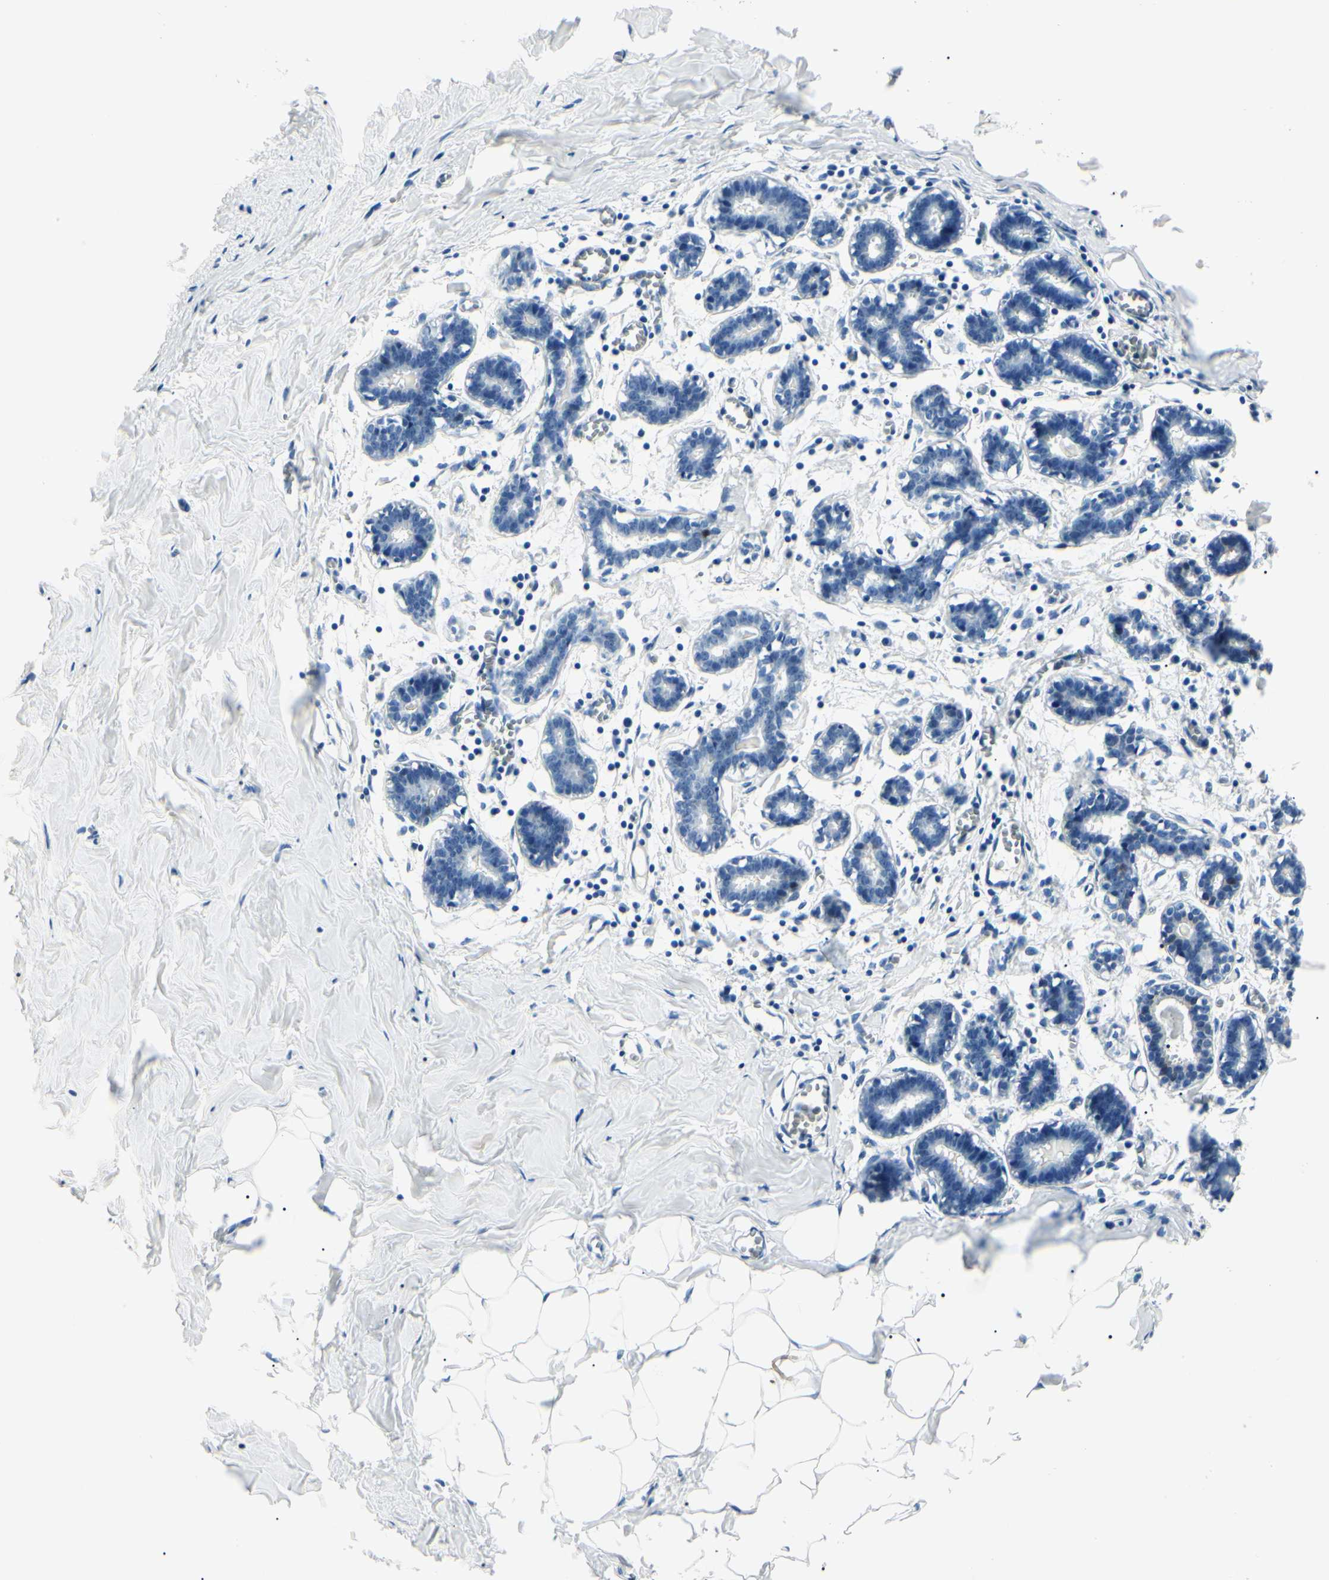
{"staining": {"intensity": "negative", "quantity": "none", "location": "none"}, "tissue": "breast", "cell_type": "Adipocytes", "image_type": "normal", "snomed": [{"axis": "morphology", "description": "Normal tissue, NOS"}, {"axis": "topography", "description": "Breast"}], "caption": "Unremarkable breast was stained to show a protein in brown. There is no significant expression in adipocytes.", "gene": "CA2", "patient": {"sex": "female", "age": 27}}